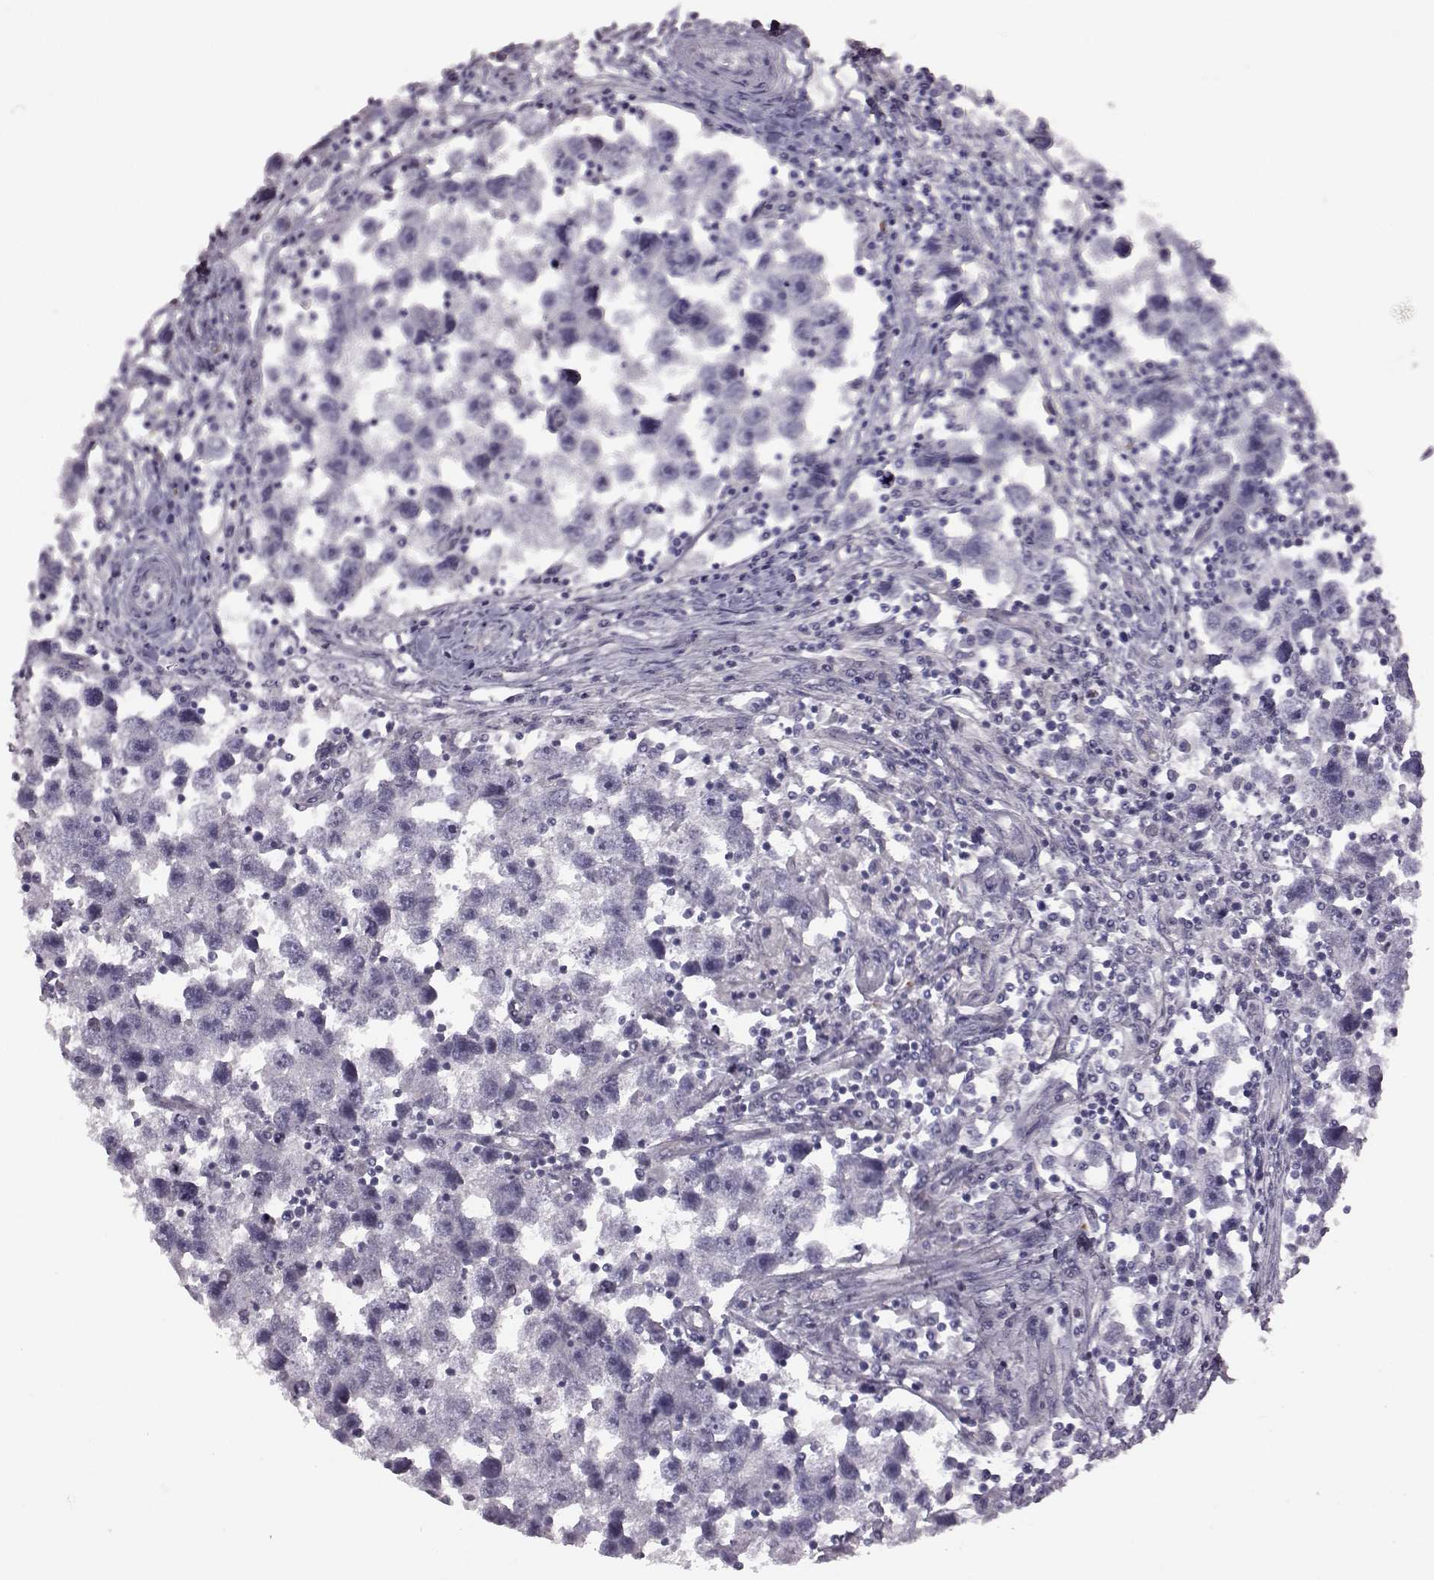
{"staining": {"intensity": "negative", "quantity": "none", "location": "none"}, "tissue": "testis cancer", "cell_type": "Tumor cells", "image_type": "cancer", "snomed": [{"axis": "morphology", "description": "Seminoma, NOS"}, {"axis": "topography", "description": "Testis"}], "caption": "Immunohistochemical staining of human testis cancer demonstrates no significant positivity in tumor cells.", "gene": "SNTG1", "patient": {"sex": "male", "age": 30}}